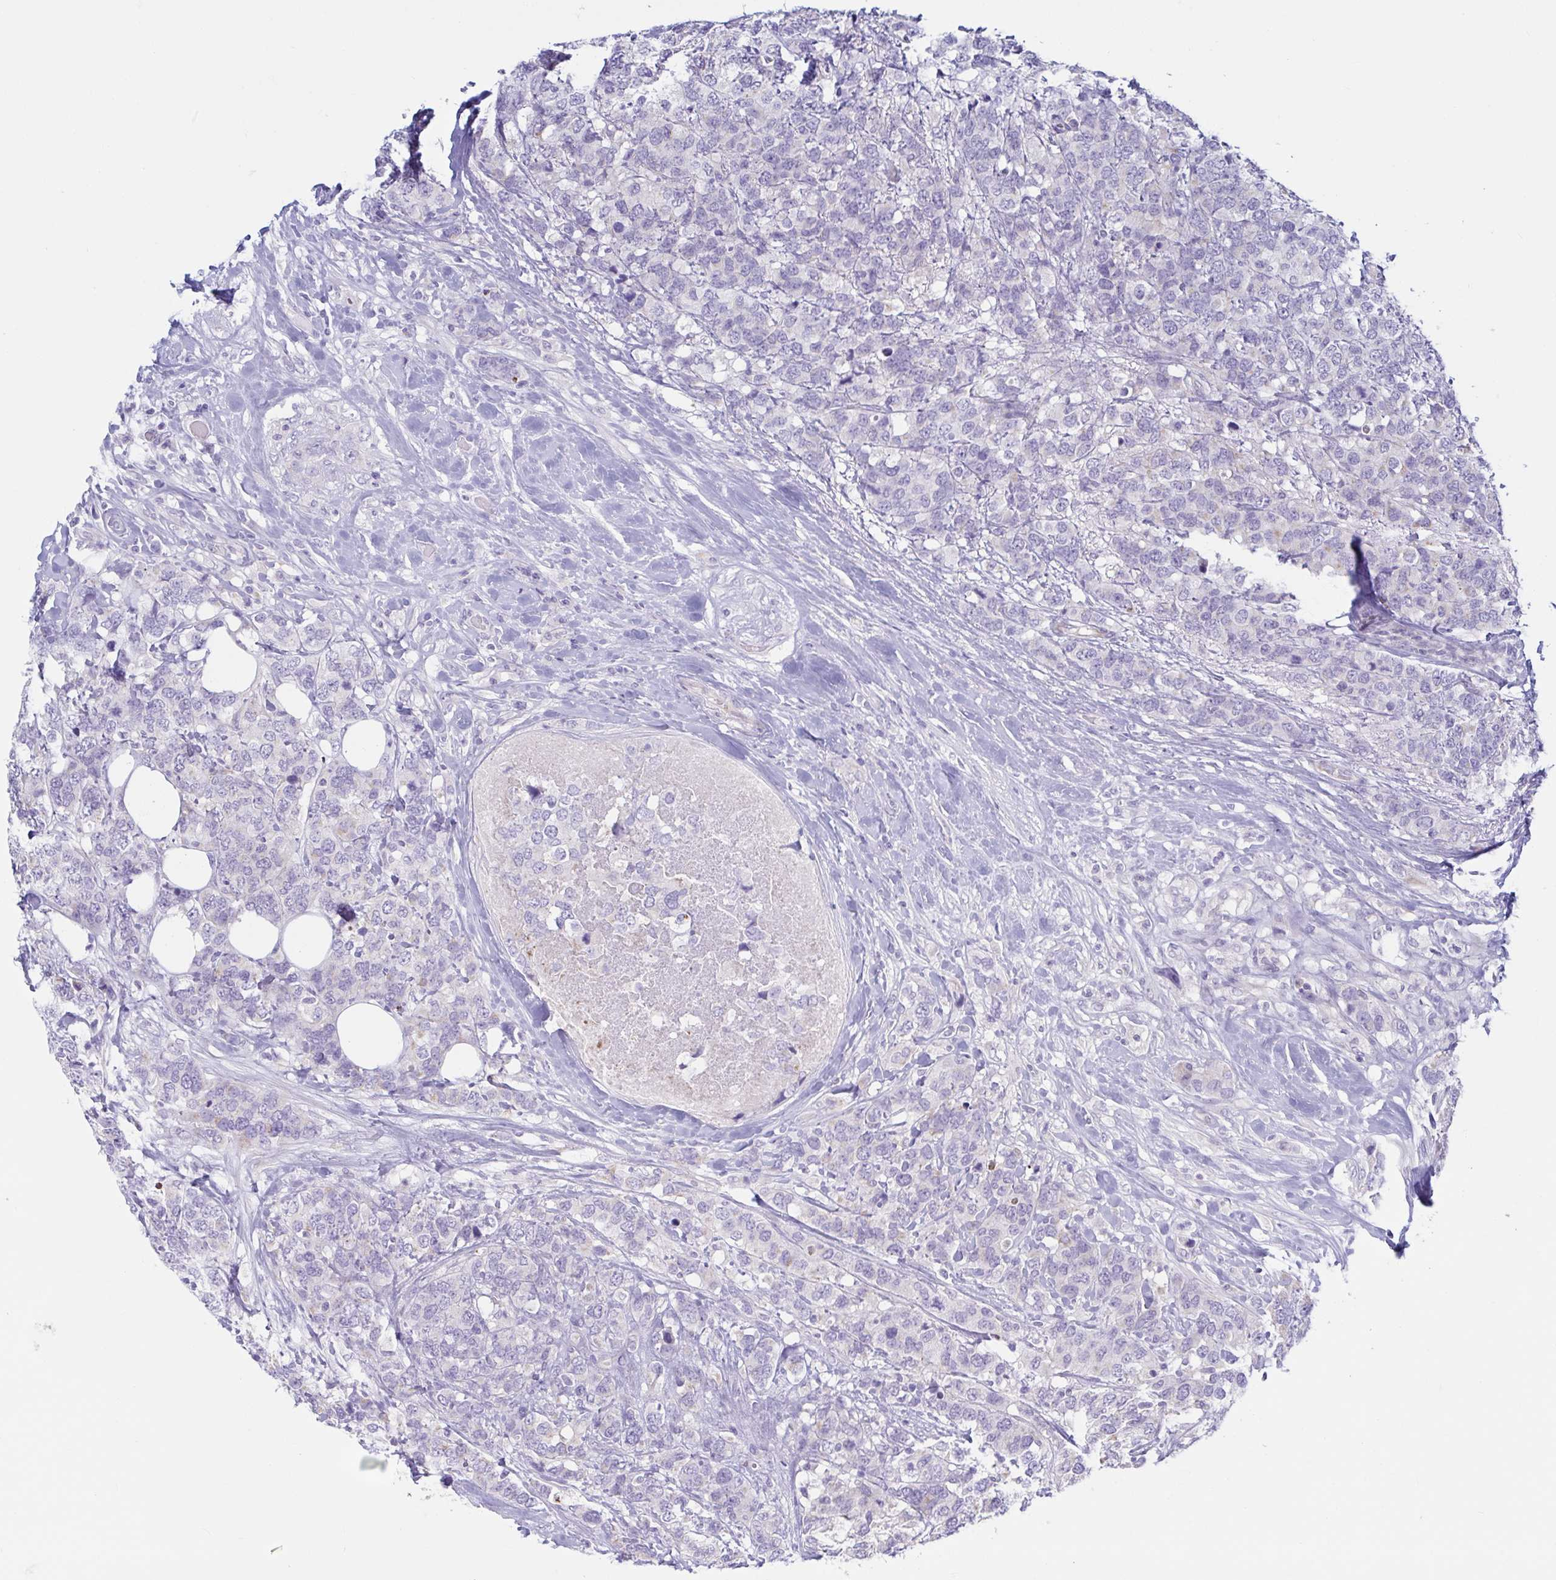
{"staining": {"intensity": "negative", "quantity": "none", "location": "none"}, "tissue": "breast cancer", "cell_type": "Tumor cells", "image_type": "cancer", "snomed": [{"axis": "morphology", "description": "Lobular carcinoma"}, {"axis": "topography", "description": "Breast"}], "caption": "Immunohistochemical staining of breast lobular carcinoma exhibits no significant positivity in tumor cells. (DAB immunohistochemistry, high magnification).", "gene": "TNNI2", "patient": {"sex": "female", "age": 59}}